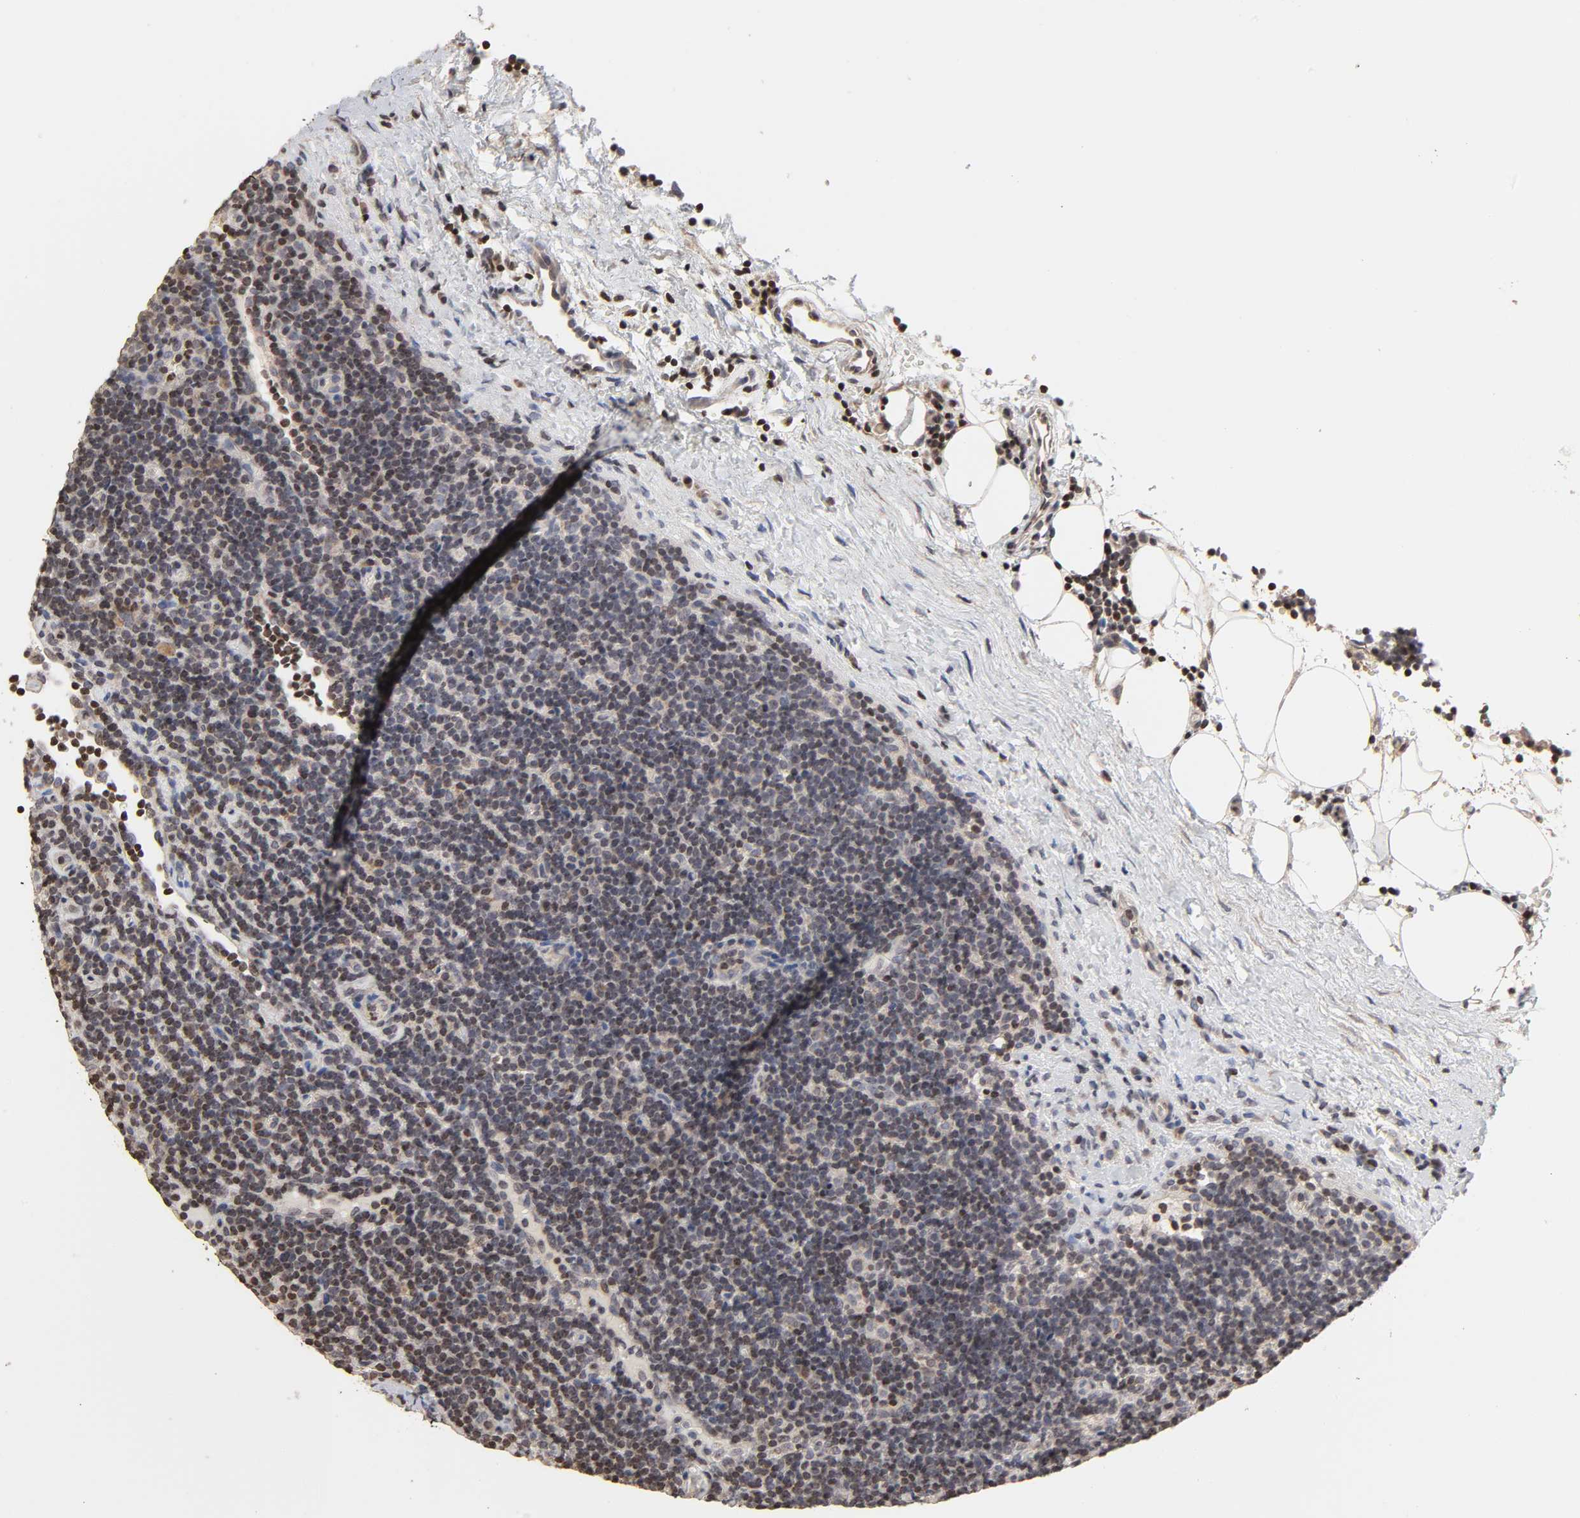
{"staining": {"intensity": "weak", "quantity": "25%-75%", "location": "nuclear"}, "tissue": "lymphoma", "cell_type": "Tumor cells", "image_type": "cancer", "snomed": [{"axis": "morphology", "description": "Malignant lymphoma, non-Hodgkin's type, Low grade"}, {"axis": "topography", "description": "Lymph node"}], "caption": "Low-grade malignant lymphoma, non-Hodgkin's type stained with DAB (3,3'-diaminobenzidine) immunohistochemistry reveals low levels of weak nuclear expression in about 25%-75% of tumor cells.", "gene": "ZNF473", "patient": {"sex": "male", "age": 70}}